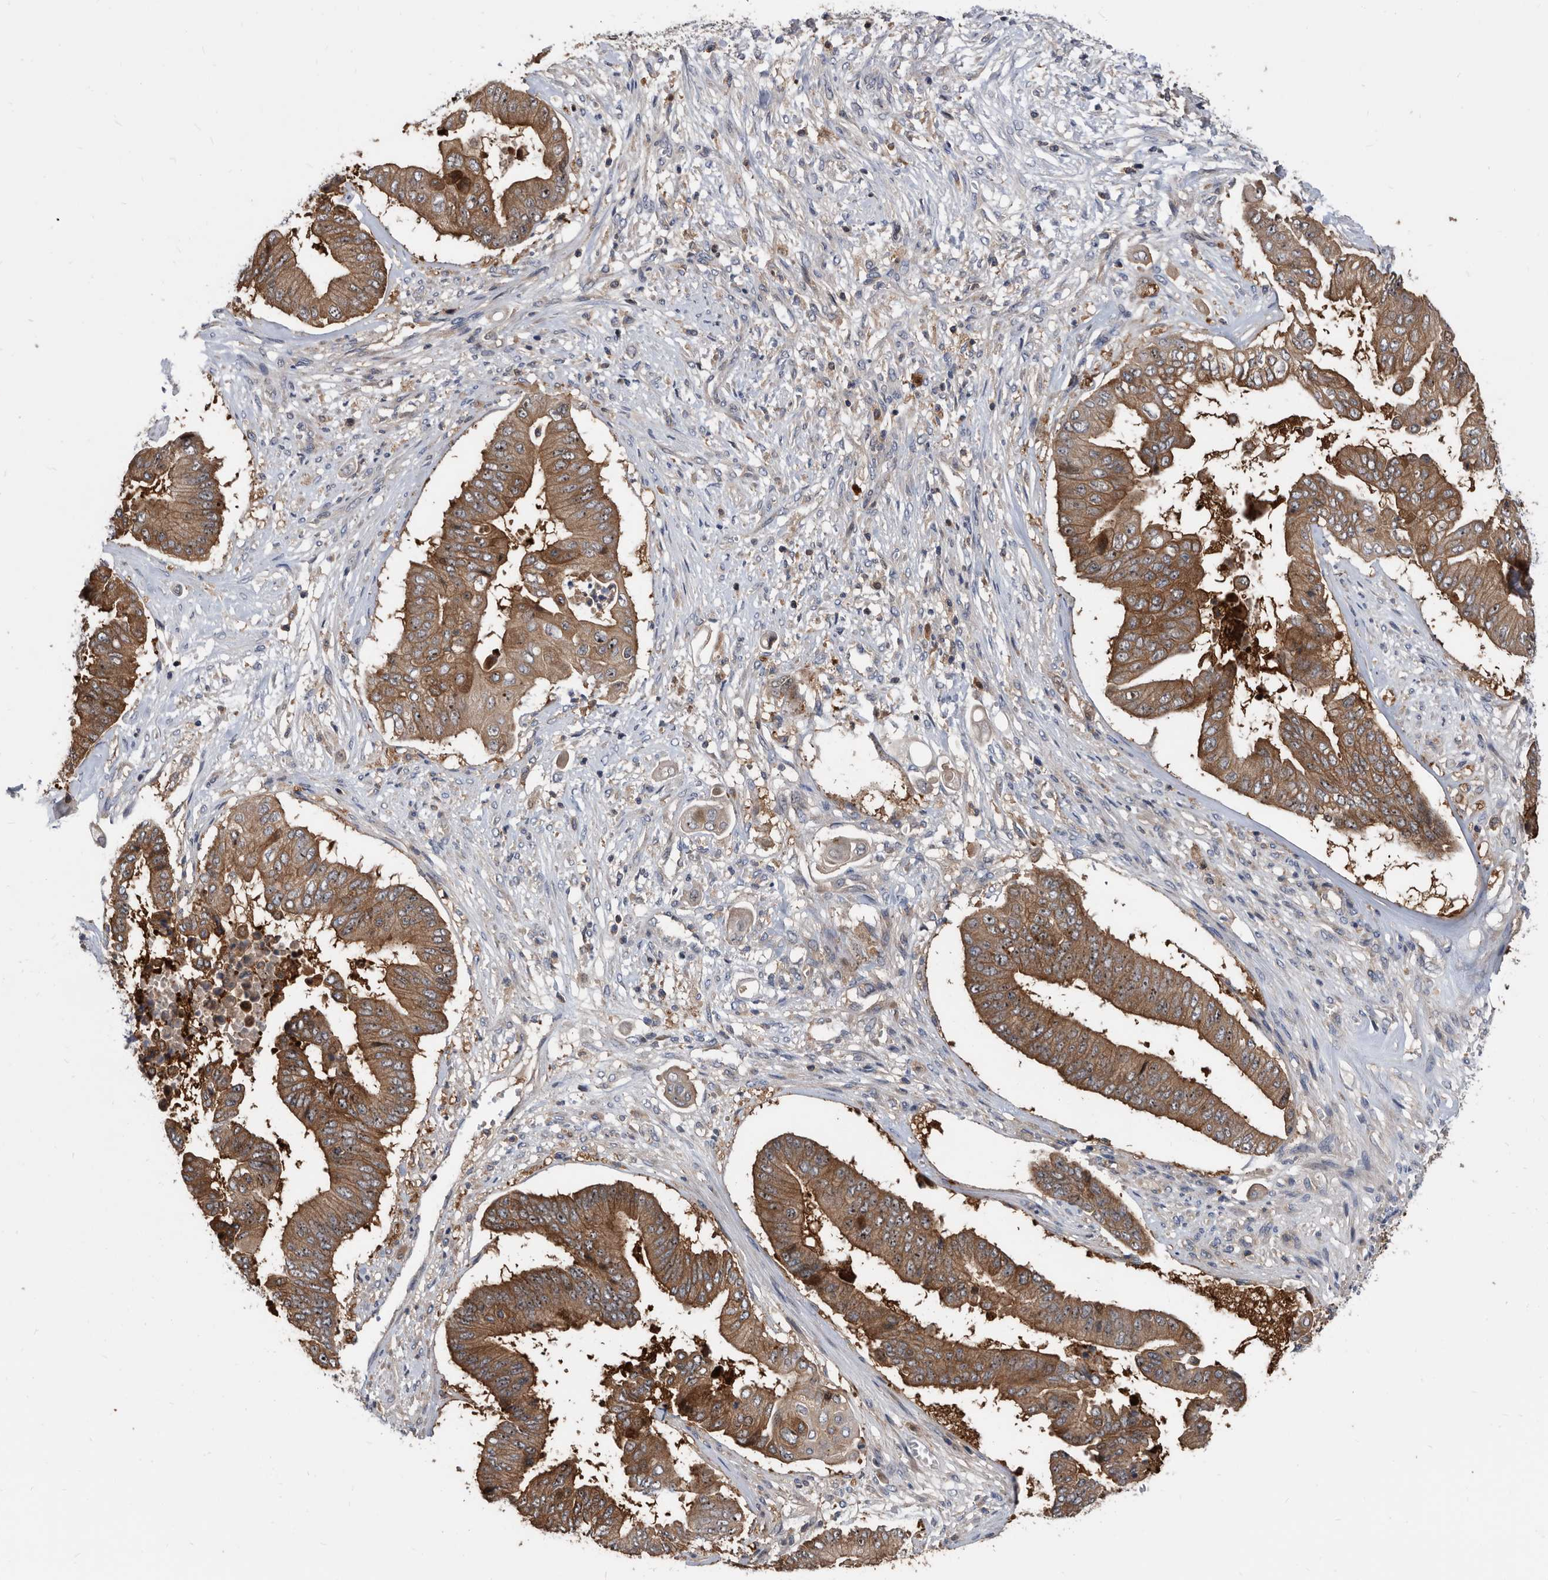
{"staining": {"intensity": "moderate", "quantity": ">75%", "location": "cytoplasmic/membranous"}, "tissue": "pancreatic cancer", "cell_type": "Tumor cells", "image_type": "cancer", "snomed": [{"axis": "morphology", "description": "Adenocarcinoma, NOS"}, {"axis": "topography", "description": "Pancreas"}], "caption": "A photomicrograph showing moderate cytoplasmic/membranous staining in about >75% of tumor cells in adenocarcinoma (pancreatic), as visualized by brown immunohistochemical staining.", "gene": "APEH", "patient": {"sex": "female", "age": 77}}